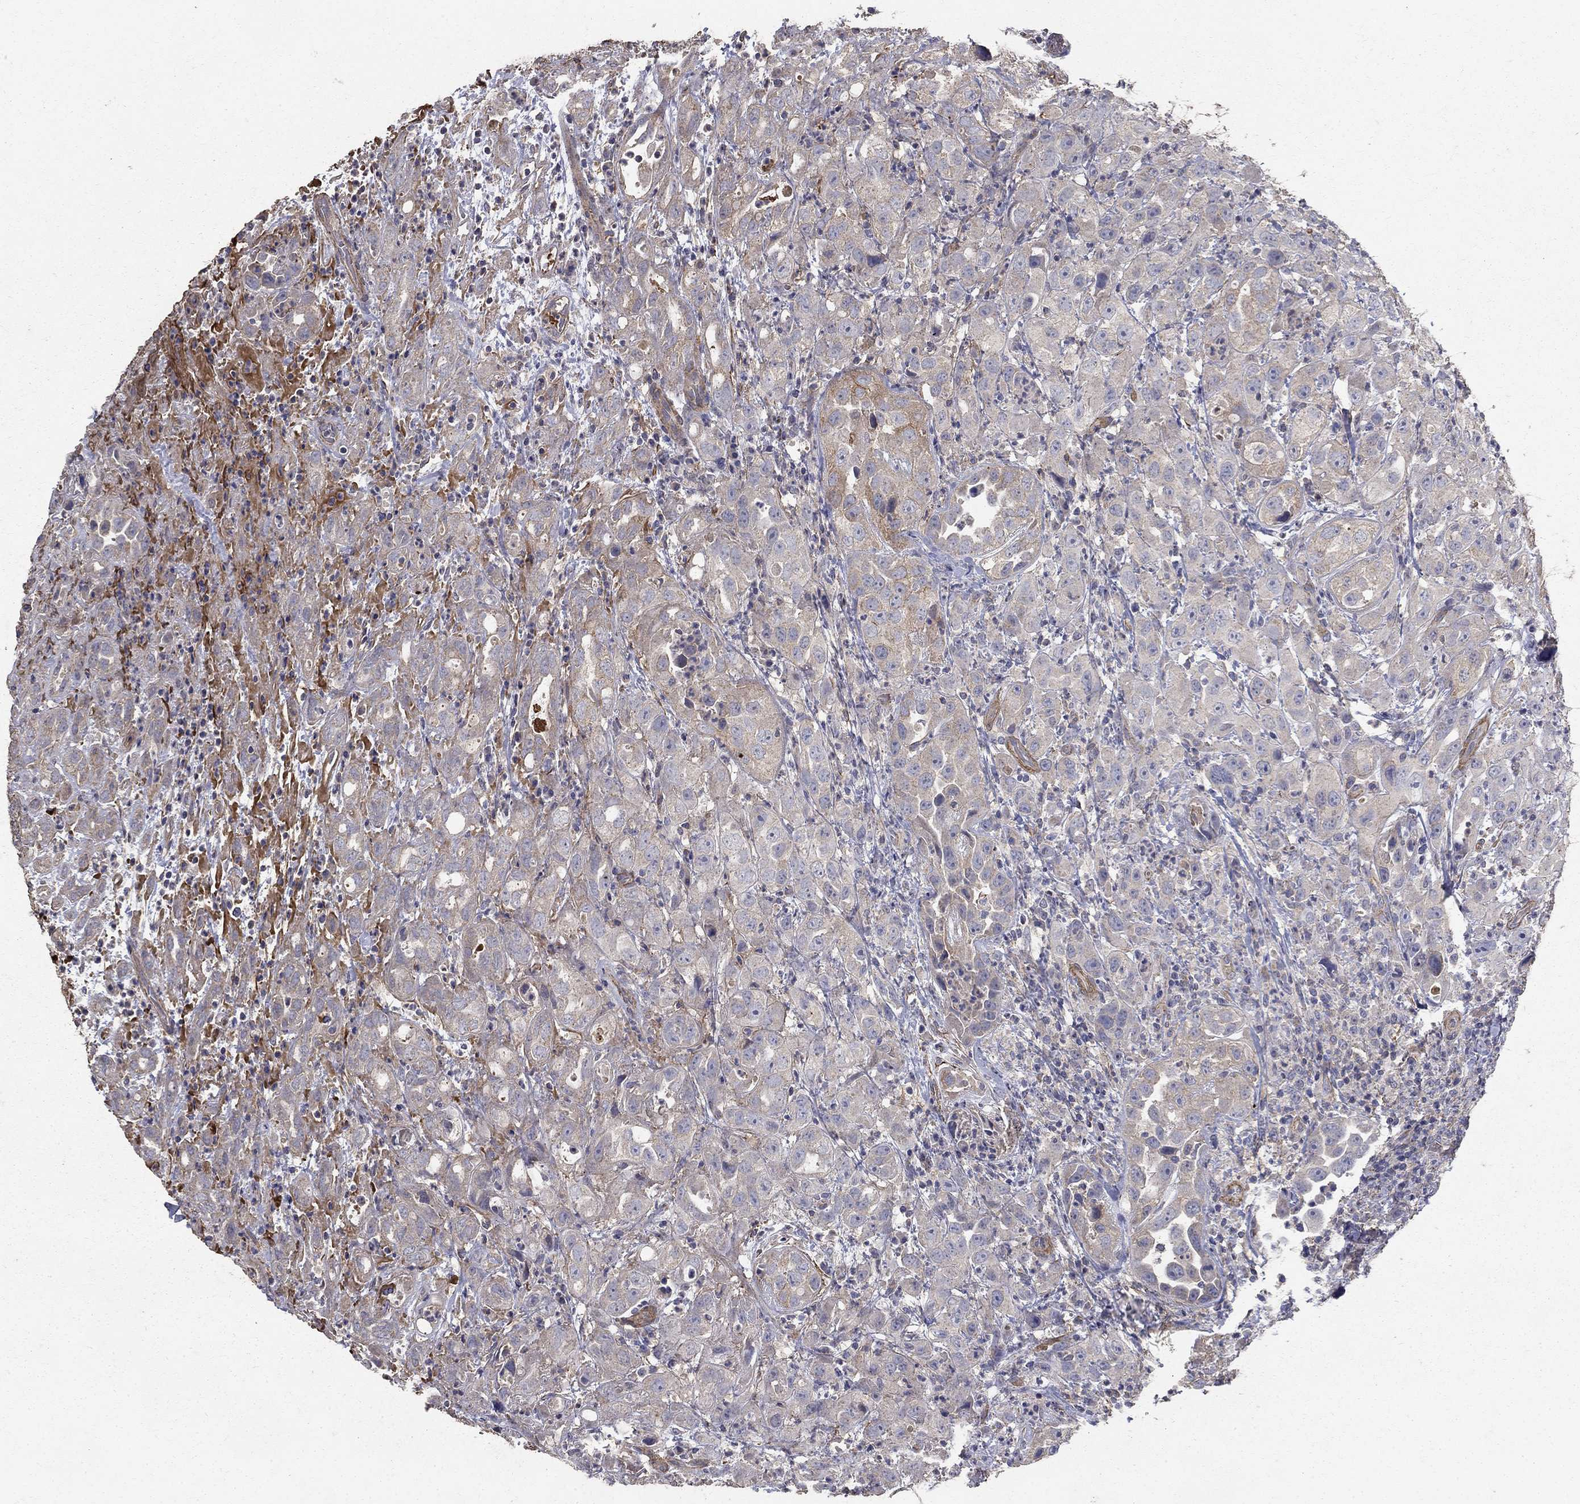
{"staining": {"intensity": "moderate", "quantity": "<25%", "location": "cytoplasmic/membranous"}, "tissue": "urothelial cancer", "cell_type": "Tumor cells", "image_type": "cancer", "snomed": [{"axis": "morphology", "description": "Urothelial carcinoma, High grade"}, {"axis": "topography", "description": "Urinary bladder"}], "caption": "A photomicrograph of high-grade urothelial carcinoma stained for a protein reveals moderate cytoplasmic/membranous brown staining in tumor cells.", "gene": "MPP2", "patient": {"sex": "female", "age": 41}}